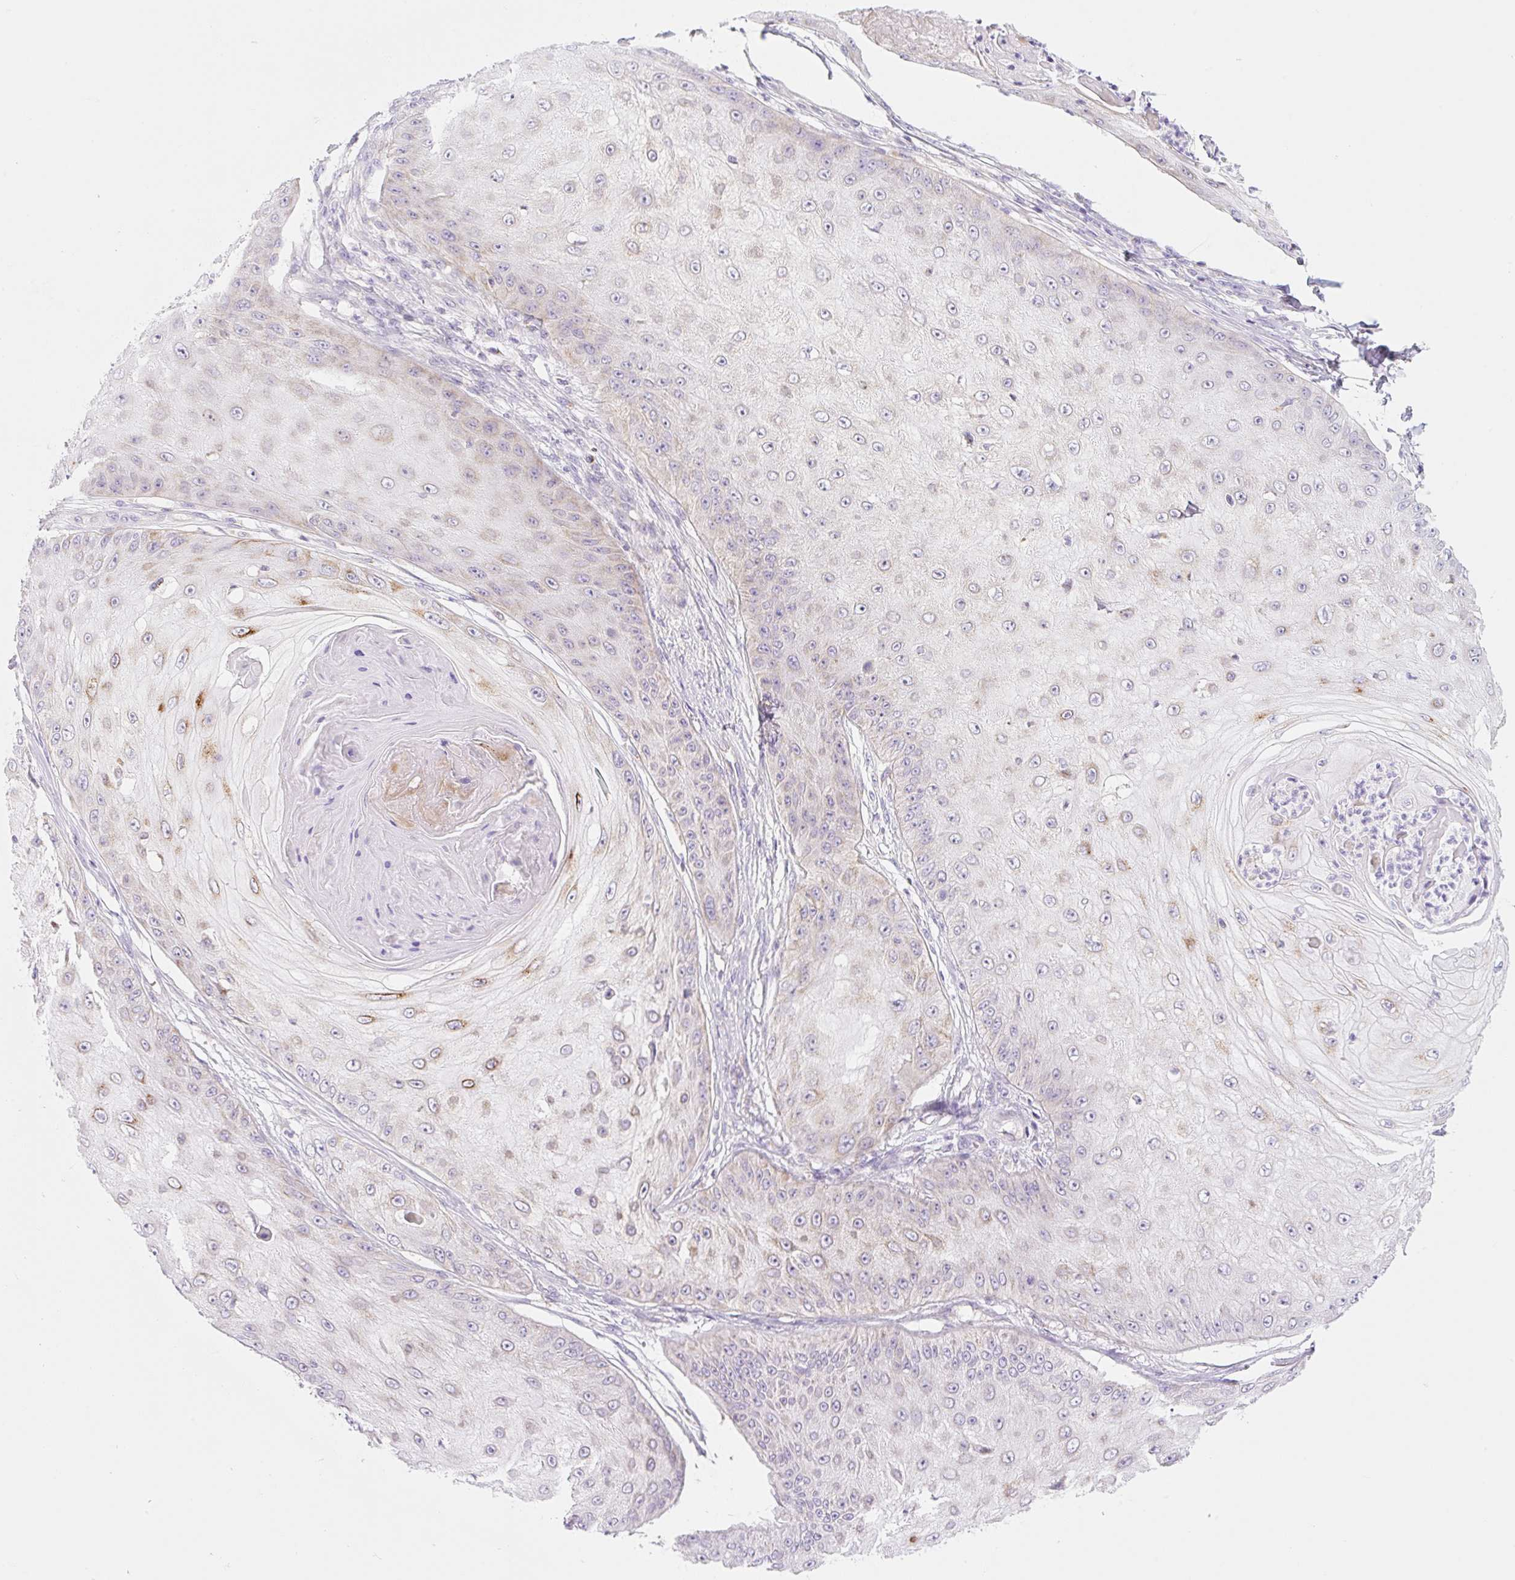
{"staining": {"intensity": "weak", "quantity": "<25%", "location": "cytoplasmic/membranous"}, "tissue": "skin cancer", "cell_type": "Tumor cells", "image_type": "cancer", "snomed": [{"axis": "morphology", "description": "Squamous cell carcinoma, NOS"}, {"axis": "topography", "description": "Skin"}], "caption": "The immunohistochemistry photomicrograph has no significant expression in tumor cells of skin squamous cell carcinoma tissue.", "gene": "FOCAD", "patient": {"sex": "male", "age": 70}}